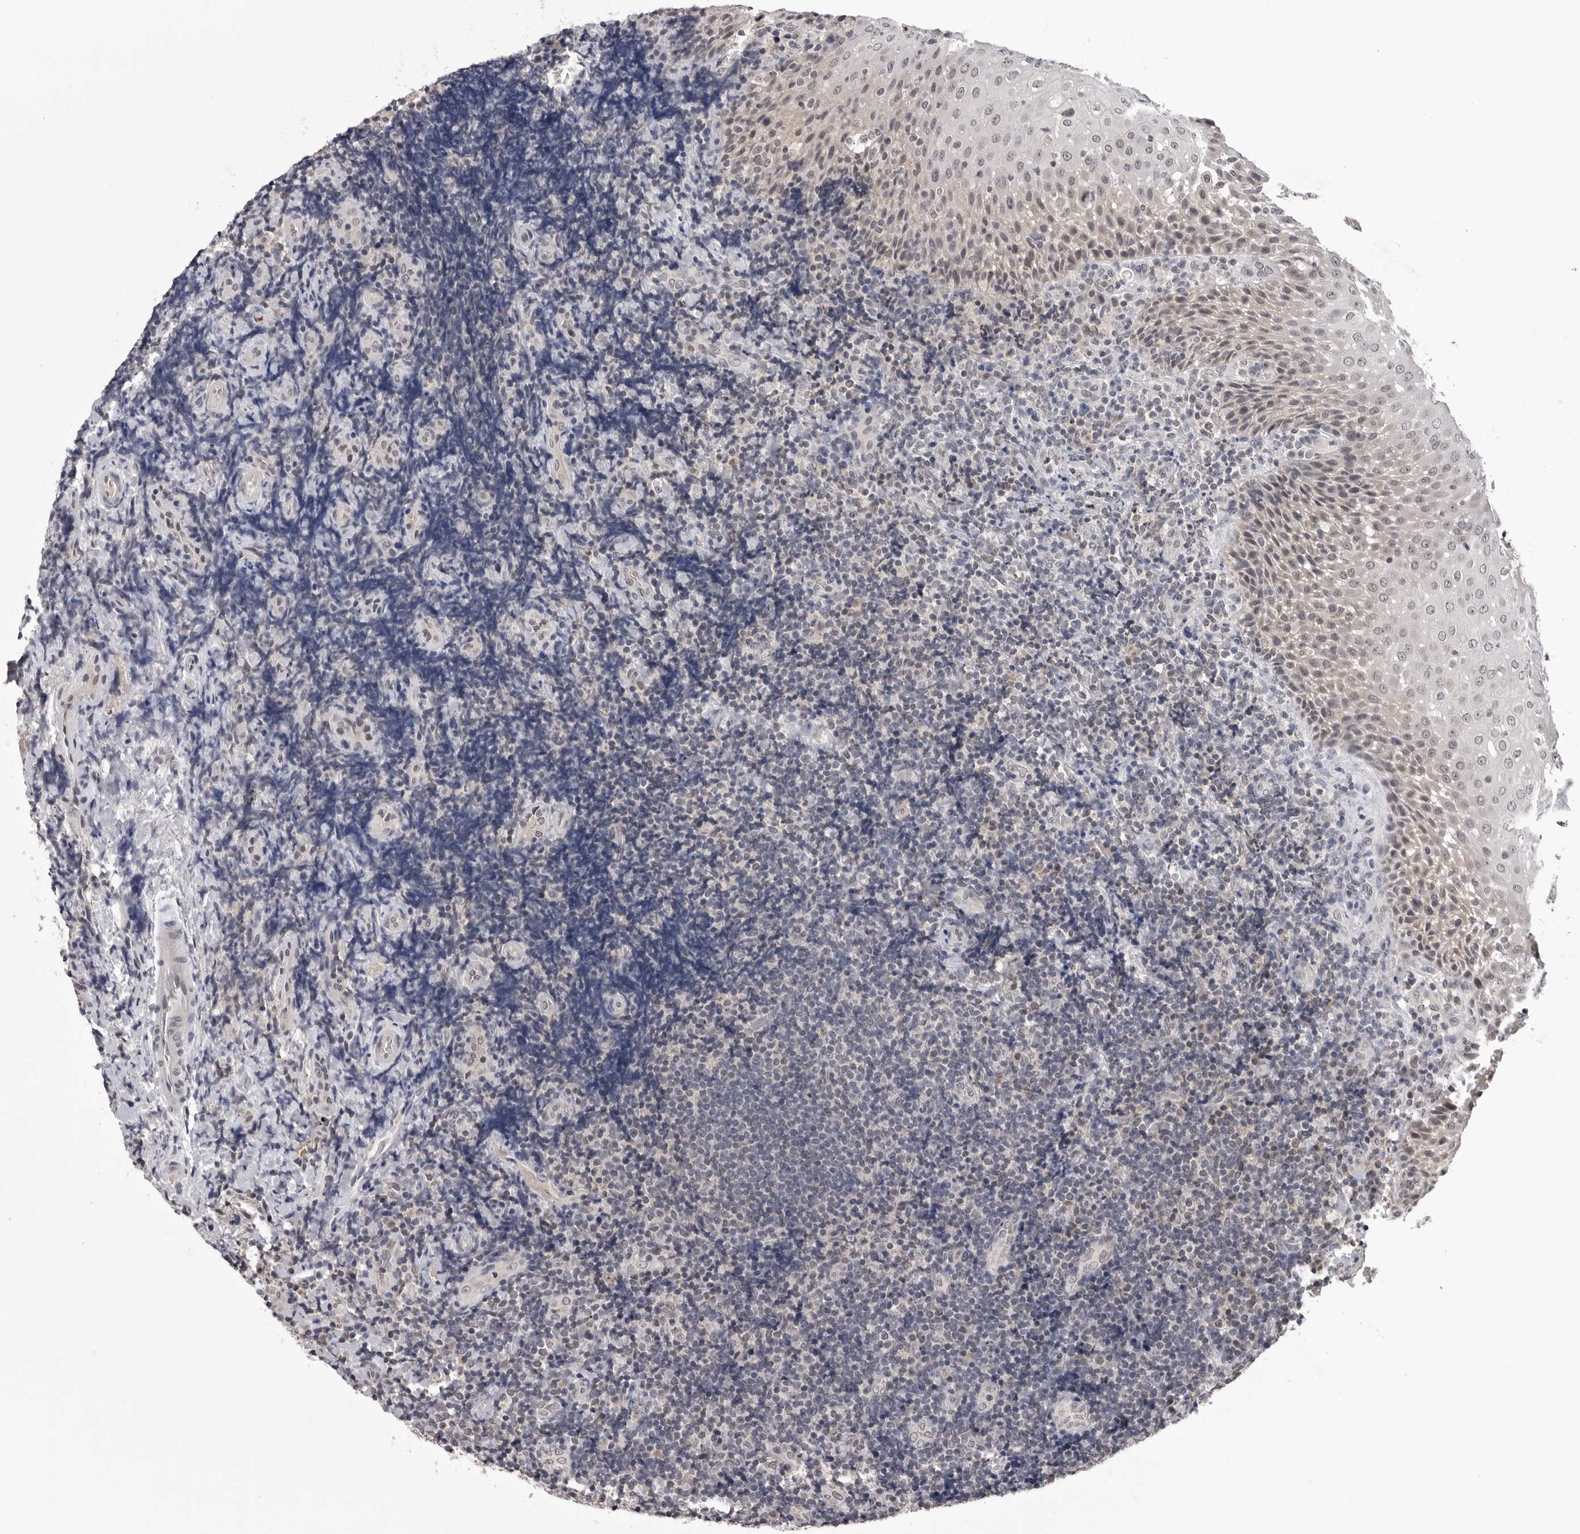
{"staining": {"intensity": "negative", "quantity": "none", "location": "none"}, "tissue": "lymphoma", "cell_type": "Tumor cells", "image_type": "cancer", "snomed": [{"axis": "morphology", "description": "Malignant lymphoma, non-Hodgkin's type, High grade"}, {"axis": "topography", "description": "Tonsil"}], "caption": "Tumor cells are negative for protein expression in human lymphoma.", "gene": "CDK20", "patient": {"sex": "female", "age": 36}}